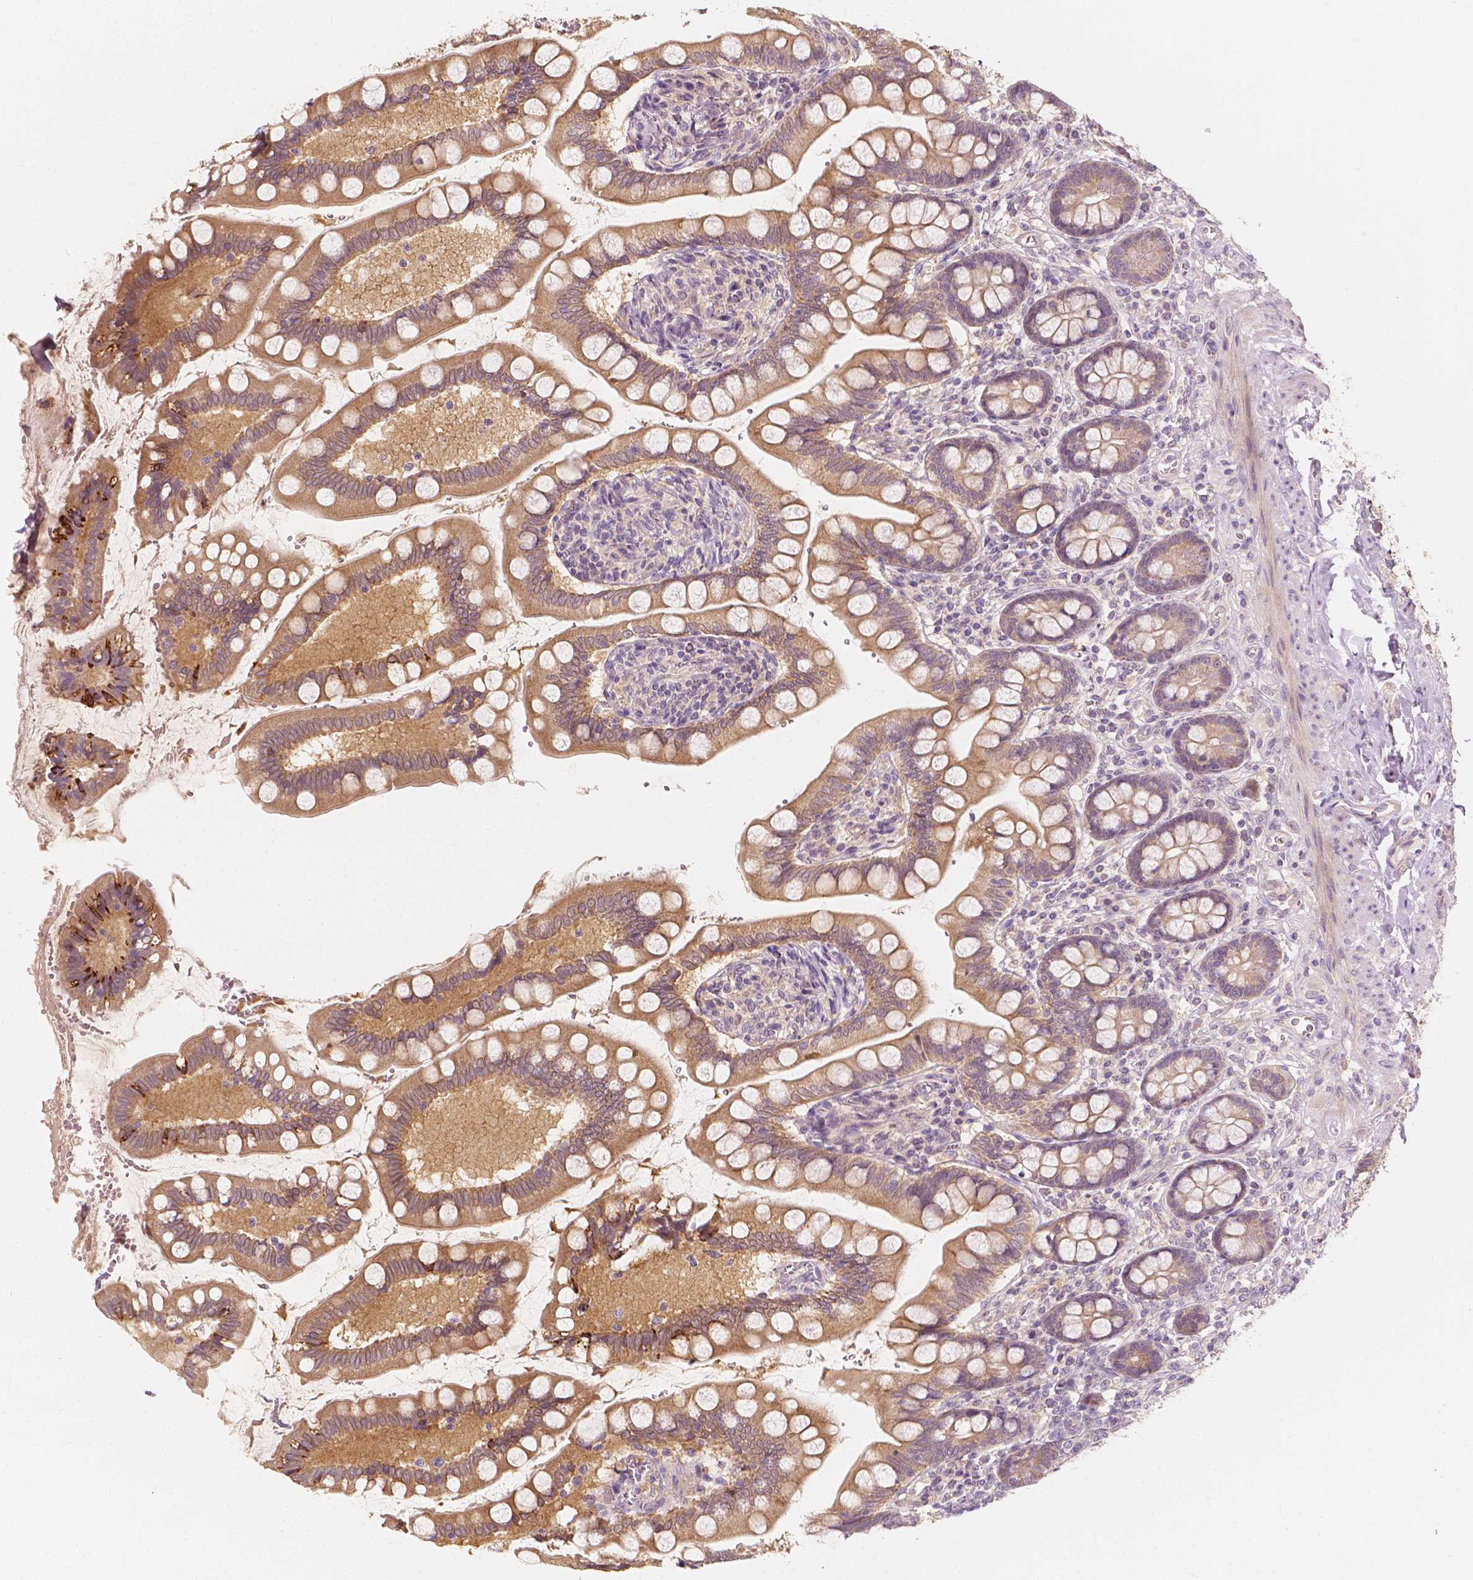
{"staining": {"intensity": "strong", "quantity": "25%-75%", "location": "cytoplasmic/membranous"}, "tissue": "small intestine", "cell_type": "Glandular cells", "image_type": "normal", "snomed": [{"axis": "morphology", "description": "Normal tissue, NOS"}, {"axis": "topography", "description": "Small intestine"}], "caption": "Strong cytoplasmic/membranous protein staining is present in about 25%-75% of glandular cells in small intestine. The staining was performed using DAB (3,3'-diaminobenzidine) to visualize the protein expression in brown, while the nuclei were stained in blue with hematoxylin (Magnification: 20x).", "gene": "SHPK", "patient": {"sex": "female", "age": 56}}